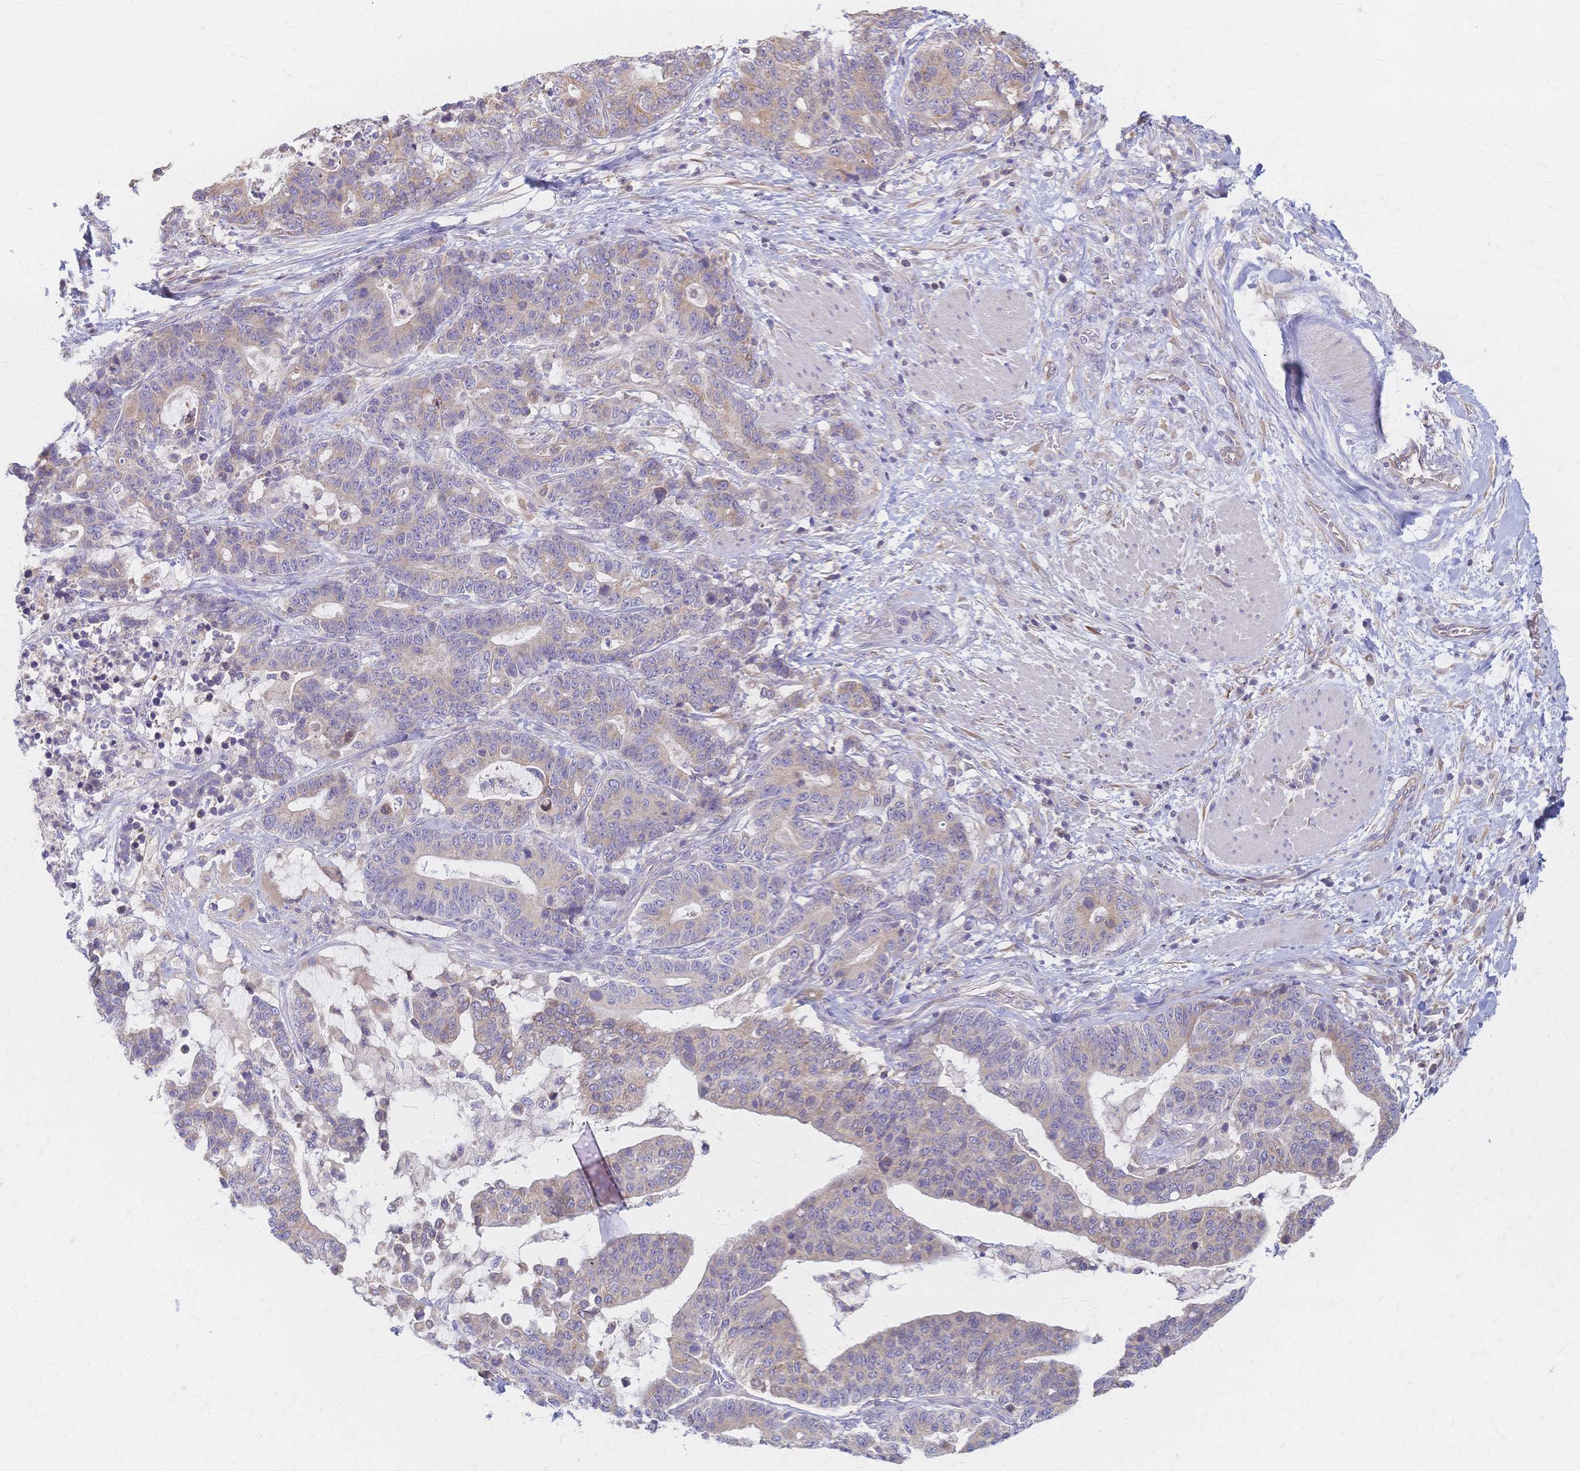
{"staining": {"intensity": "weak", "quantity": "<25%", "location": "cytoplasmic/membranous"}, "tissue": "stomach cancer", "cell_type": "Tumor cells", "image_type": "cancer", "snomed": [{"axis": "morphology", "description": "Normal tissue, NOS"}, {"axis": "morphology", "description": "Adenocarcinoma, NOS"}, {"axis": "topography", "description": "Stomach"}], "caption": "The photomicrograph demonstrates no significant expression in tumor cells of stomach cancer (adenocarcinoma).", "gene": "CYB5A", "patient": {"sex": "female", "age": 64}}